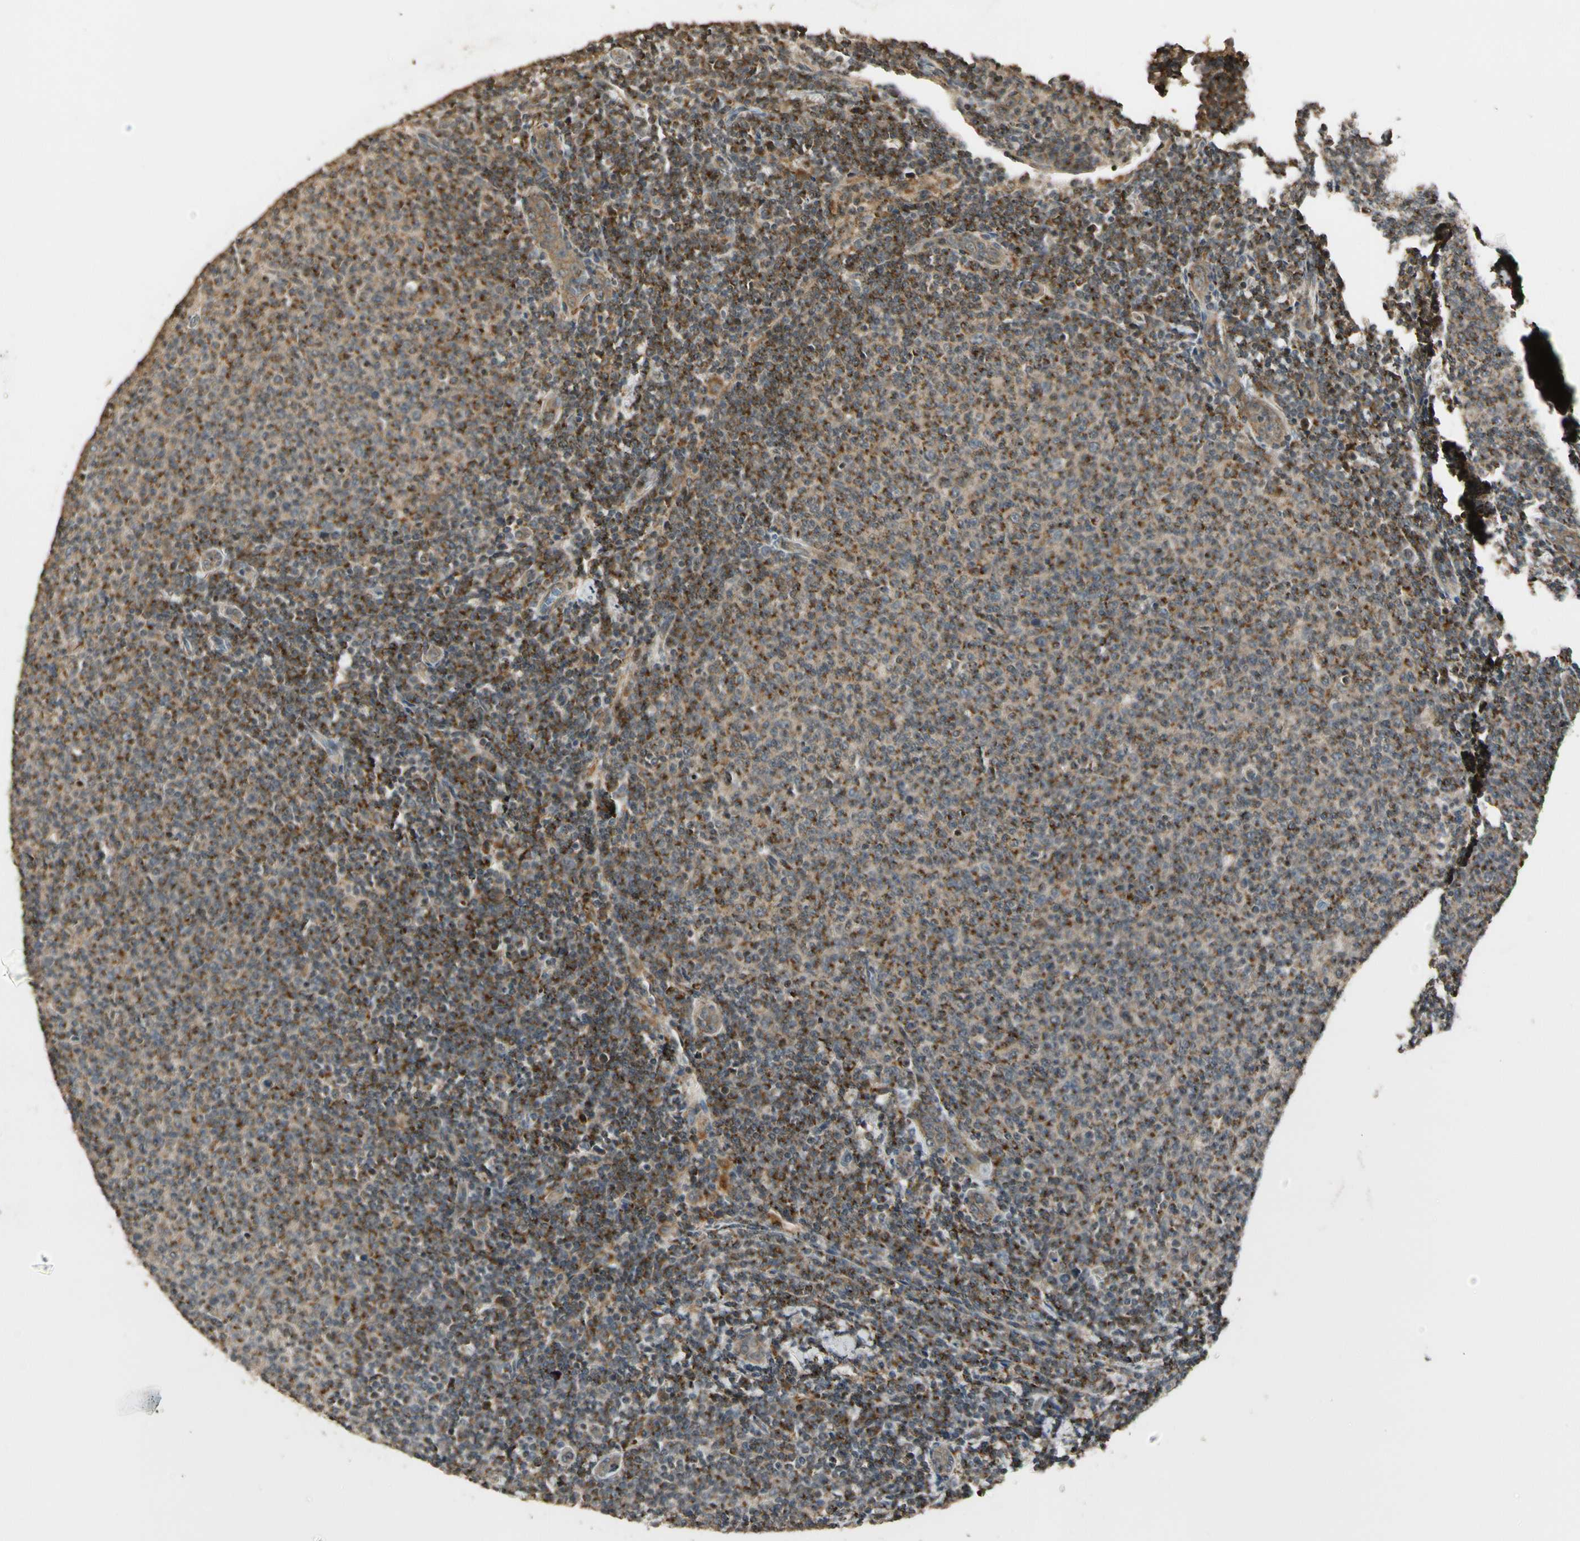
{"staining": {"intensity": "moderate", "quantity": ">75%", "location": "cytoplasmic/membranous"}, "tissue": "lymphoma", "cell_type": "Tumor cells", "image_type": "cancer", "snomed": [{"axis": "morphology", "description": "Malignant lymphoma, non-Hodgkin's type, Low grade"}, {"axis": "topography", "description": "Lymph node"}], "caption": "Protein expression analysis of human lymphoma reveals moderate cytoplasmic/membranous positivity in approximately >75% of tumor cells. The protein of interest is stained brown, and the nuclei are stained in blue (DAB IHC with brightfield microscopy, high magnification).", "gene": "LAMTOR1", "patient": {"sex": "male", "age": 66}}